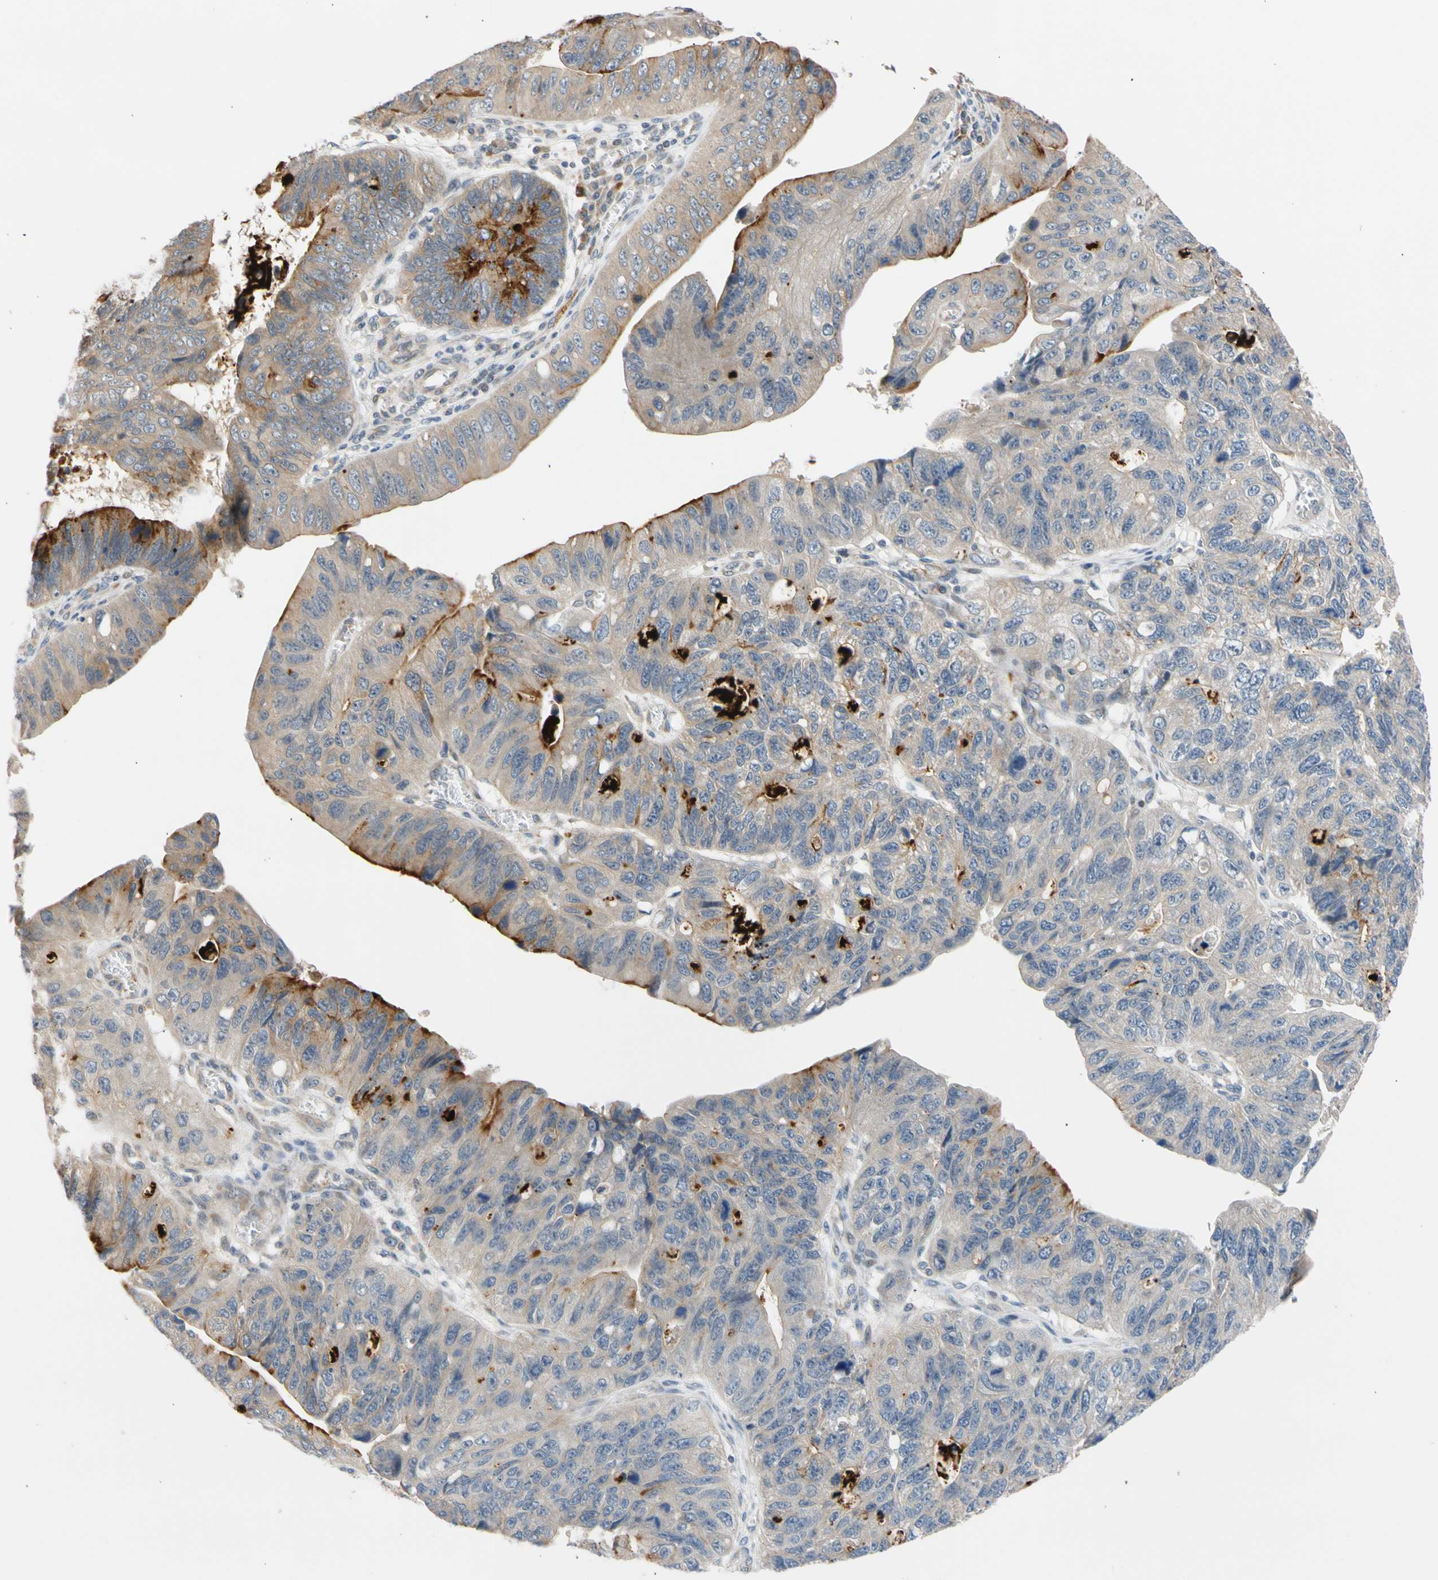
{"staining": {"intensity": "strong", "quantity": "<25%", "location": "cytoplasmic/membranous"}, "tissue": "stomach cancer", "cell_type": "Tumor cells", "image_type": "cancer", "snomed": [{"axis": "morphology", "description": "Adenocarcinoma, NOS"}, {"axis": "topography", "description": "Stomach"}], "caption": "Protein expression analysis of stomach cancer (adenocarcinoma) exhibits strong cytoplasmic/membranous expression in about <25% of tumor cells.", "gene": "CNST", "patient": {"sex": "male", "age": 59}}